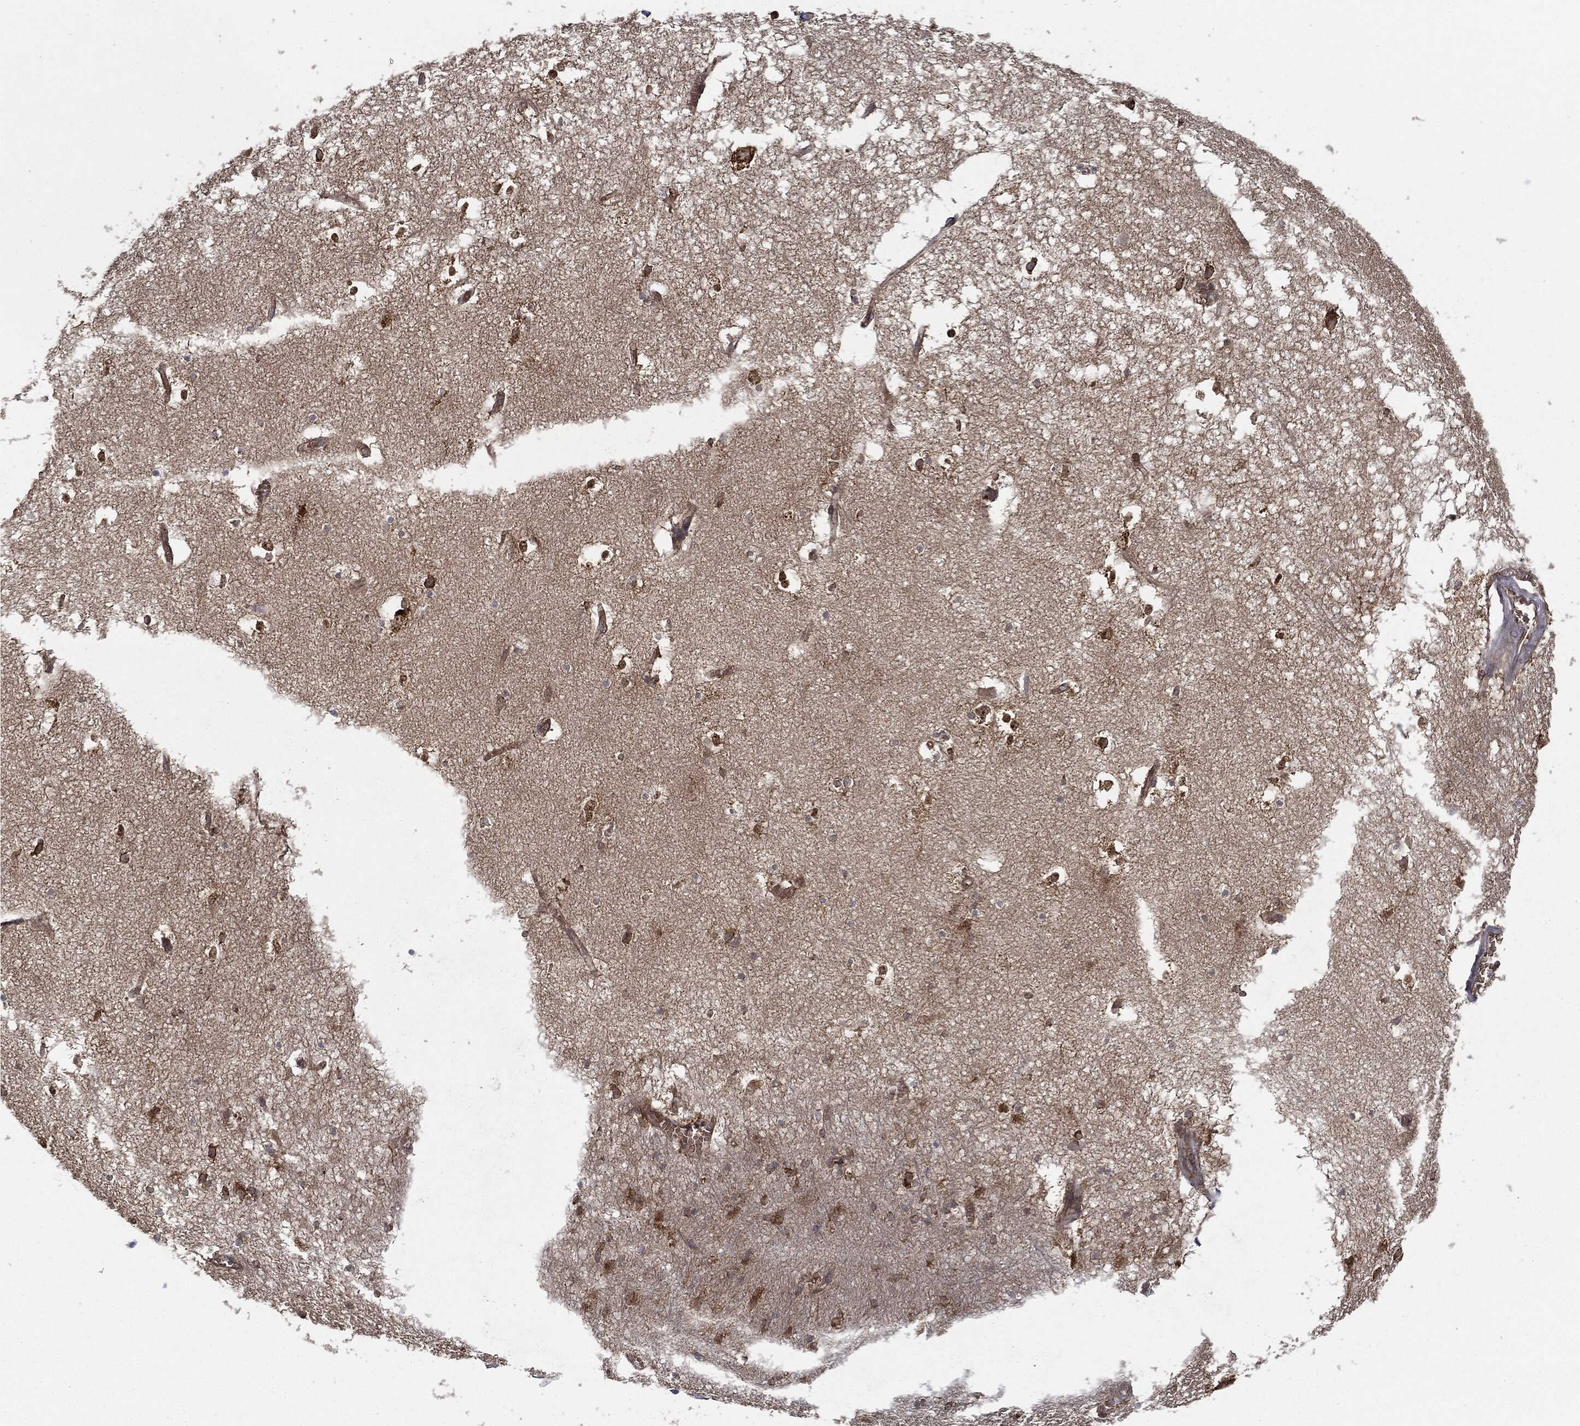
{"staining": {"intensity": "moderate", "quantity": "<25%", "location": "cytoplasmic/membranous"}, "tissue": "hippocampus", "cell_type": "Glial cells", "image_type": "normal", "snomed": [{"axis": "morphology", "description": "Normal tissue, NOS"}, {"axis": "topography", "description": "Hippocampus"}], "caption": "Immunohistochemistry photomicrograph of unremarkable hippocampus stained for a protein (brown), which exhibits low levels of moderate cytoplasmic/membranous staining in about <25% of glial cells.", "gene": "EIF2AK2", "patient": {"sex": "female", "age": 64}}